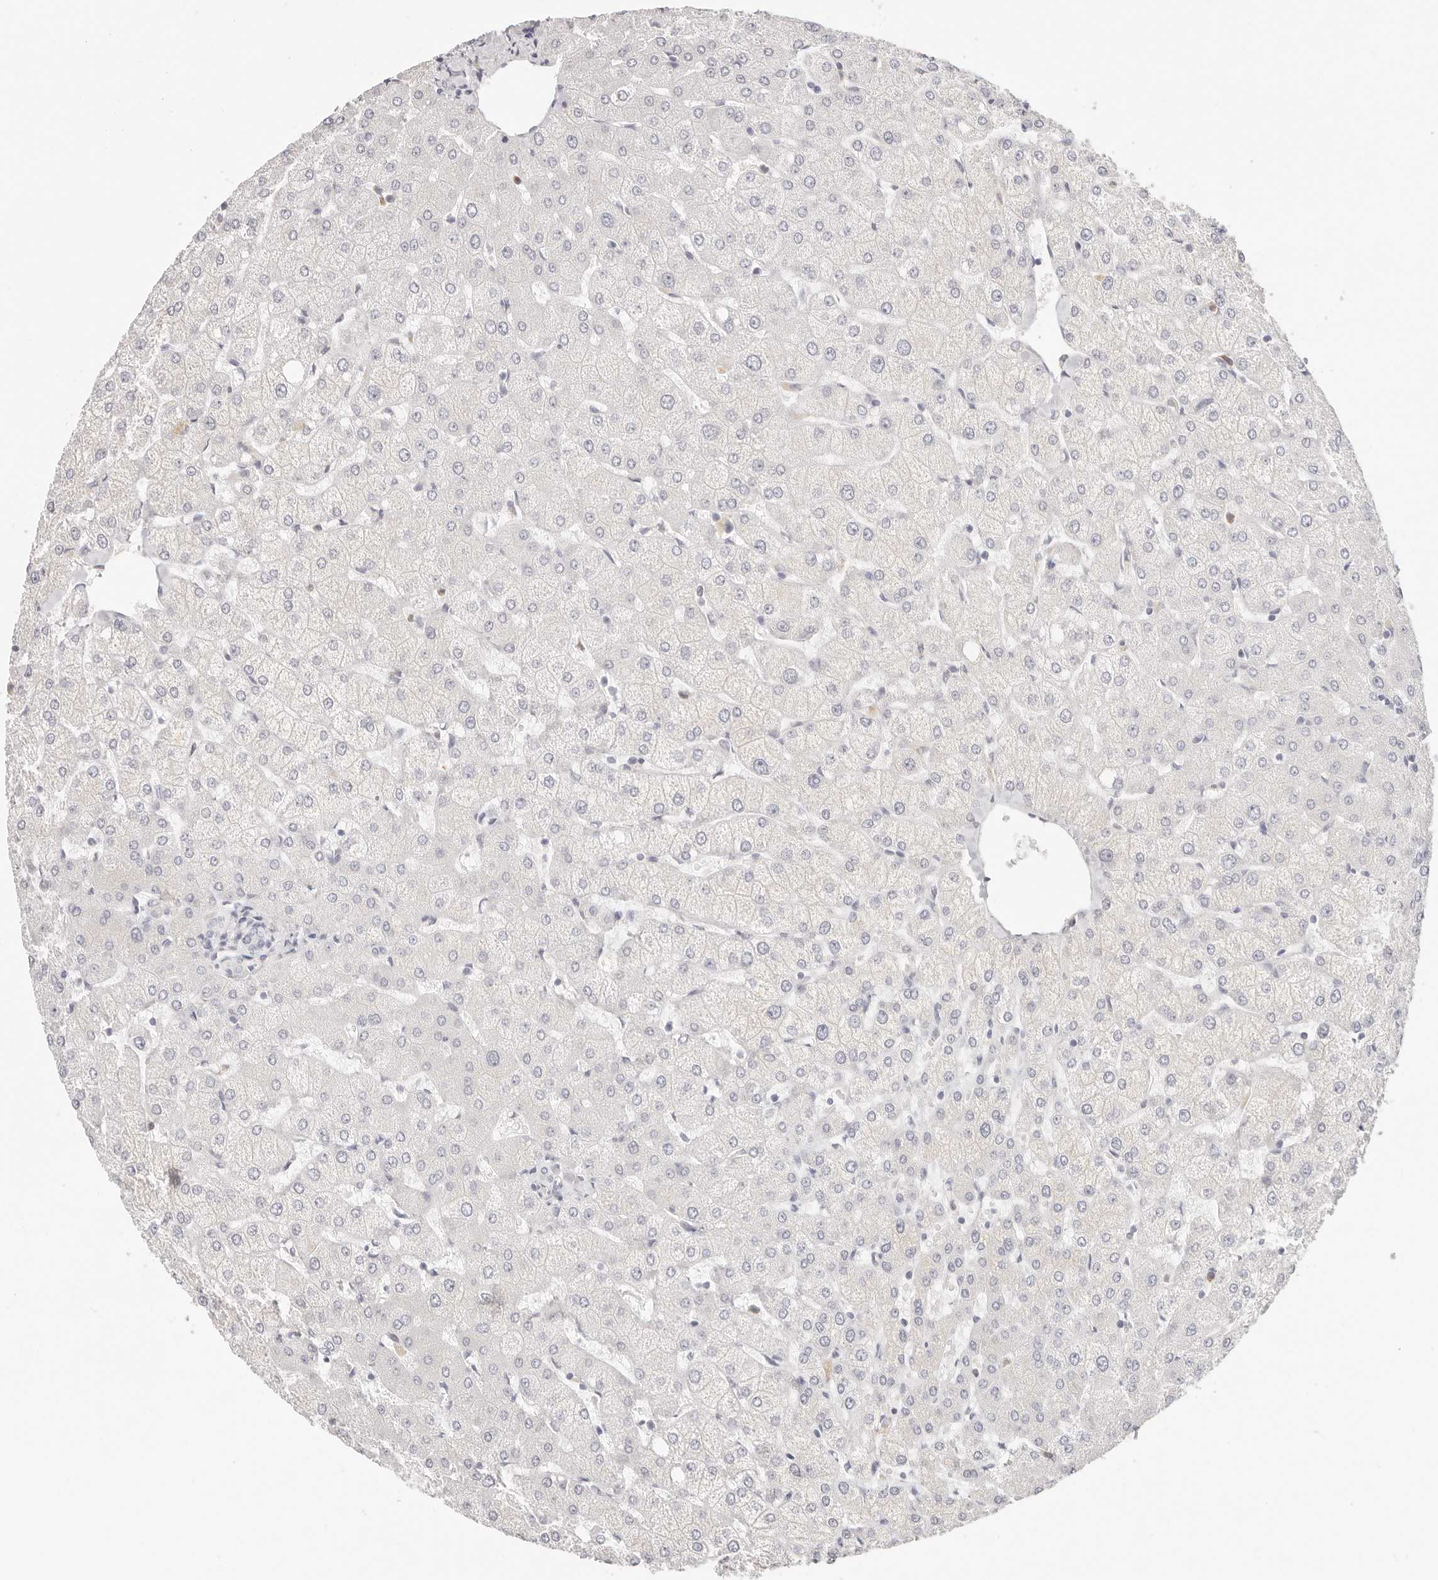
{"staining": {"intensity": "negative", "quantity": "none", "location": "none"}, "tissue": "liver", "cell_type": "Cholangiocytes", "image_type": "normal", "snomed": [{"axis": "morphology", "description": "Normal tissue, NOS"}, {"axis": "topography", "description": "Liver"}], "caption": "A micrograph of liver stained for a protein demonstrates no brown staining in cholangiocytes.", "gene": "ASCL1", "patient": {"sex": "female", "age": 54}}